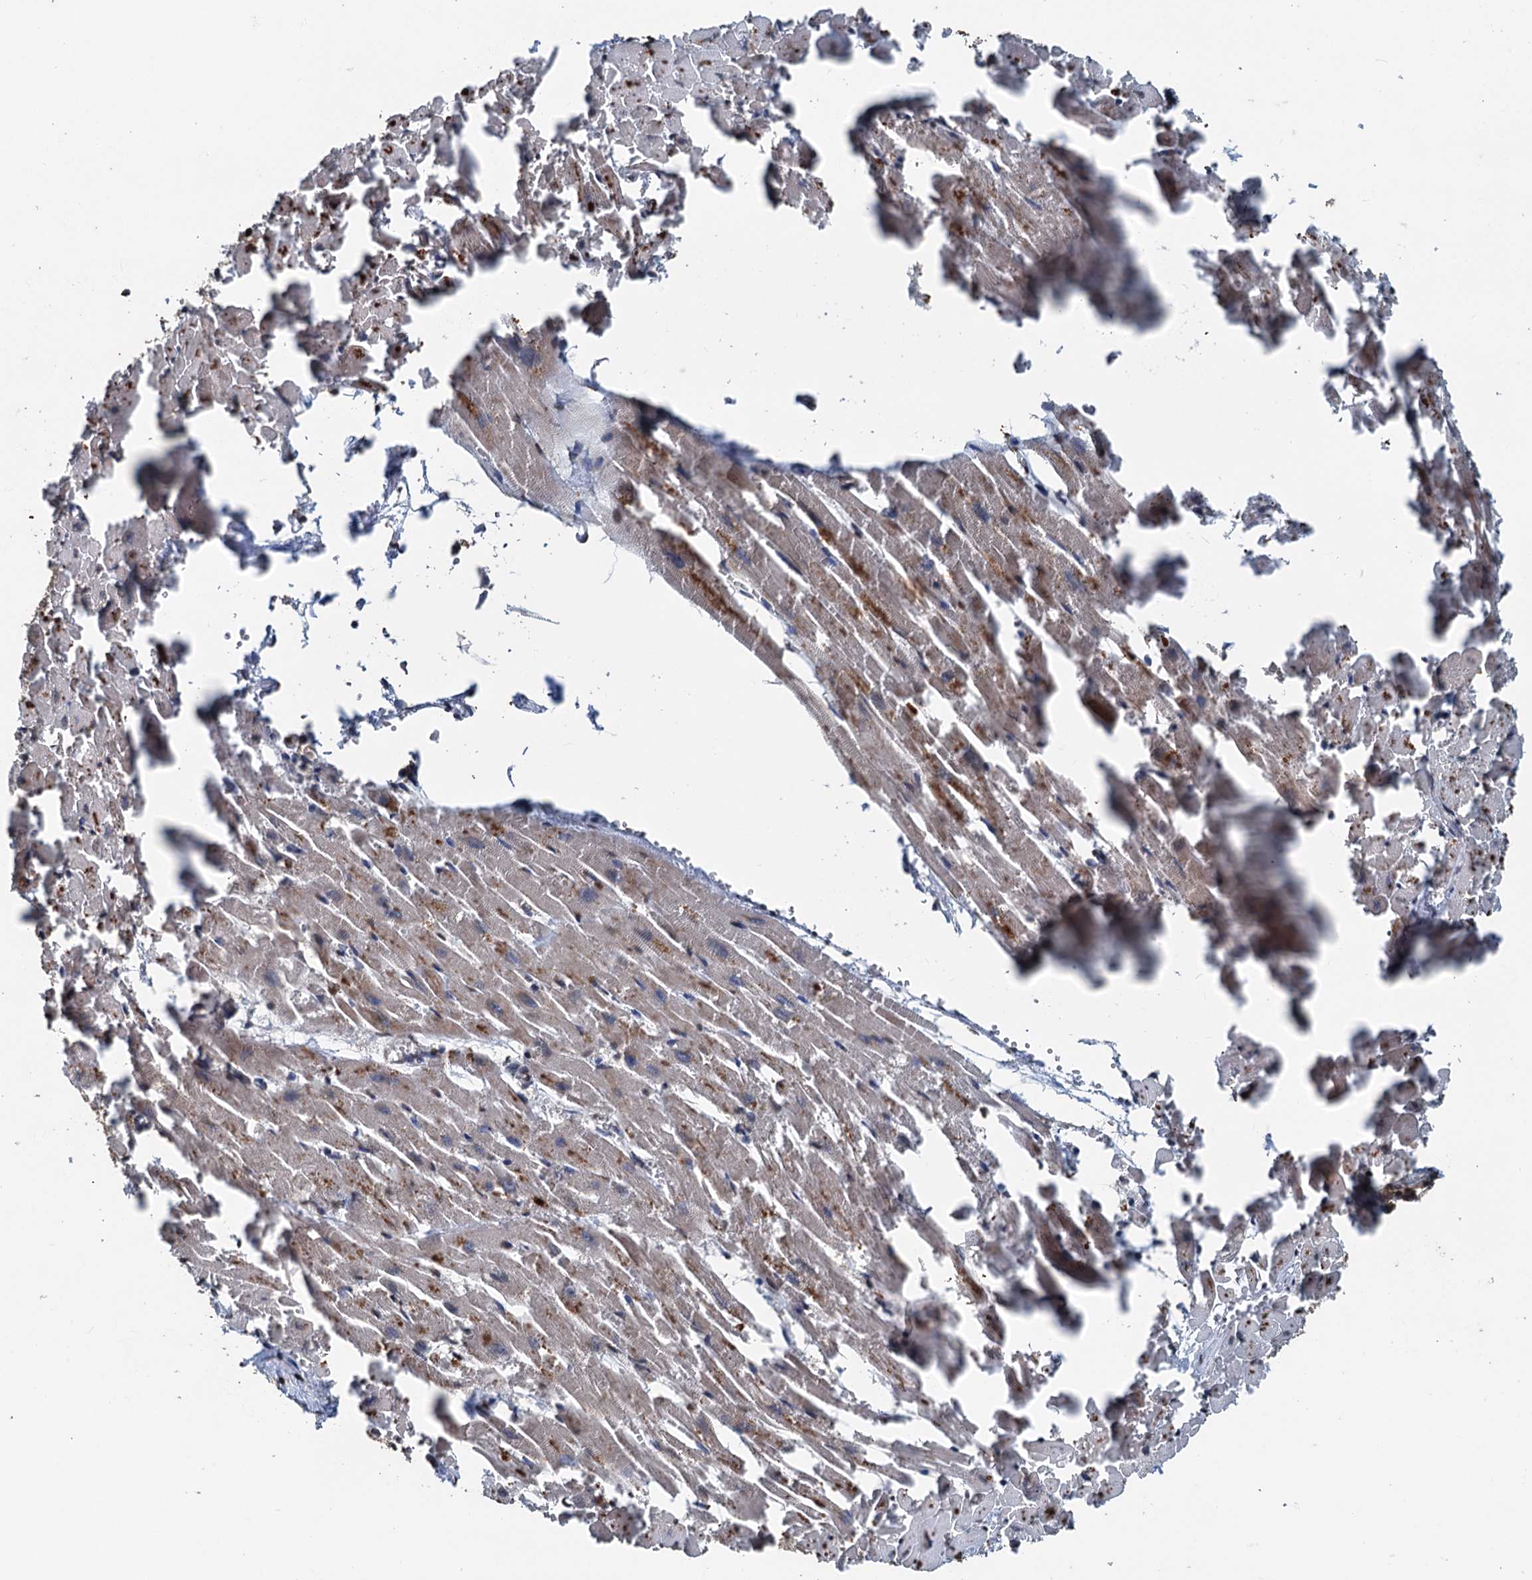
{"staining": {"intensity": "moderate", "quantity": "25%-75%", "location": "cytoplasmic/membranous"}, "tissue": "heart muscle", "cell_type": "Cardiomyocytes", "image_type": "normal", "snomed": [{"axis": "morphology", "description": "Normal tissue, NOS"}, {"axis": "topography", "description": "Heart"}], "caption": "IHC (DAB (3,3'-diaminobenzidine)) staining of normal heart muscle reveals moderate cytoplasmic/membranous protein staining in about 25%-75% of cardiomyocytes. The staining is performed using DAB (3,3'-diaminobenzidine) brown chromogen to label protein expression. The nuclei are counter-stained blue using hematoxylin.", "gene": "N4BP2L2", "patient": {"sex": "female", "age": 64}}